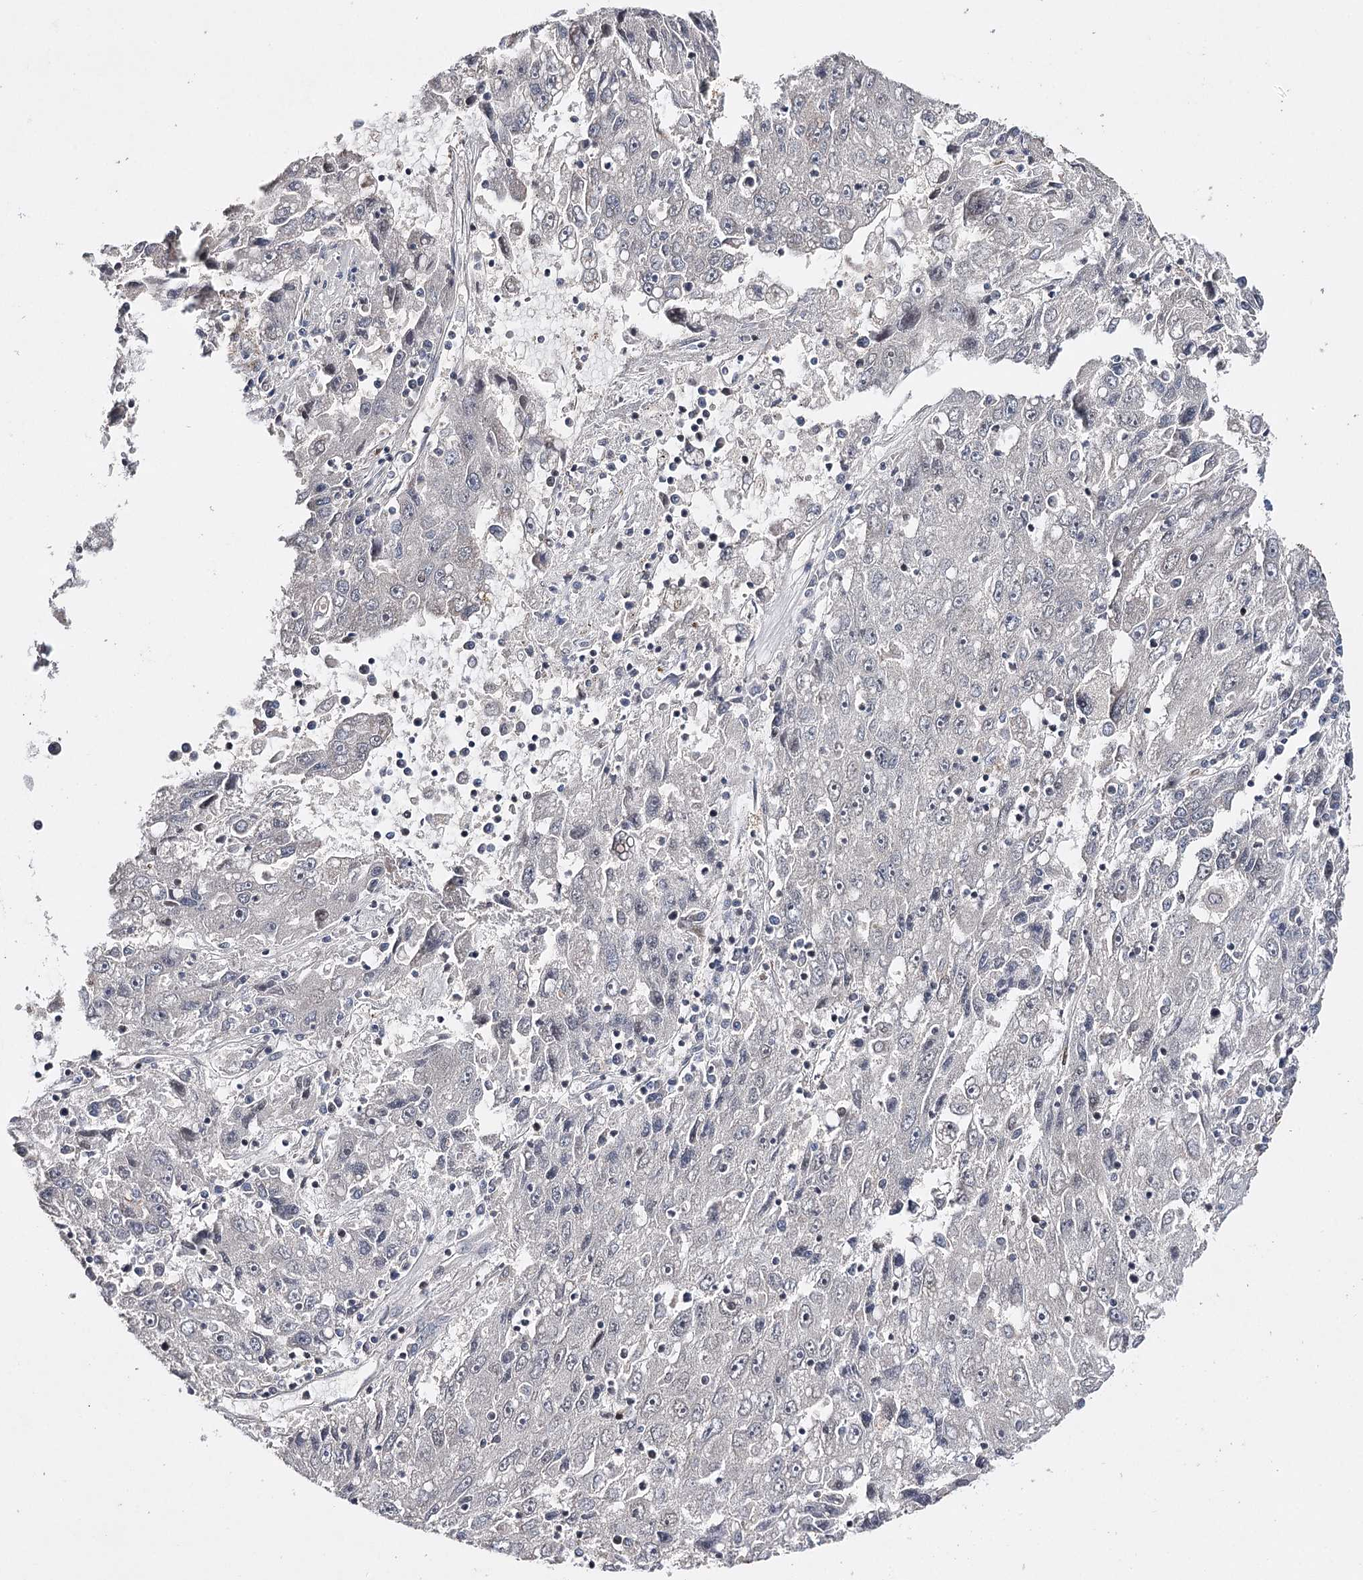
{"staining": {"intensity": "negative", "quantity": "none", "location": "none"}, "tissue": "liver cancer", "cell_type": "Tumor cells", "image_type": "cancer", "snomed": [{"axis": "morphology", "description": "Carcinoma, Hepatocellular, NOS"}, {"axis": "topography", "description": "Liver"}], "caption": "Protein analysis of hepatocellular carcinoma (liver) shows no significant positivity in tumor cells.", "gene": "HSD11B2", "patient": {"sex": "male", "age": 49}}